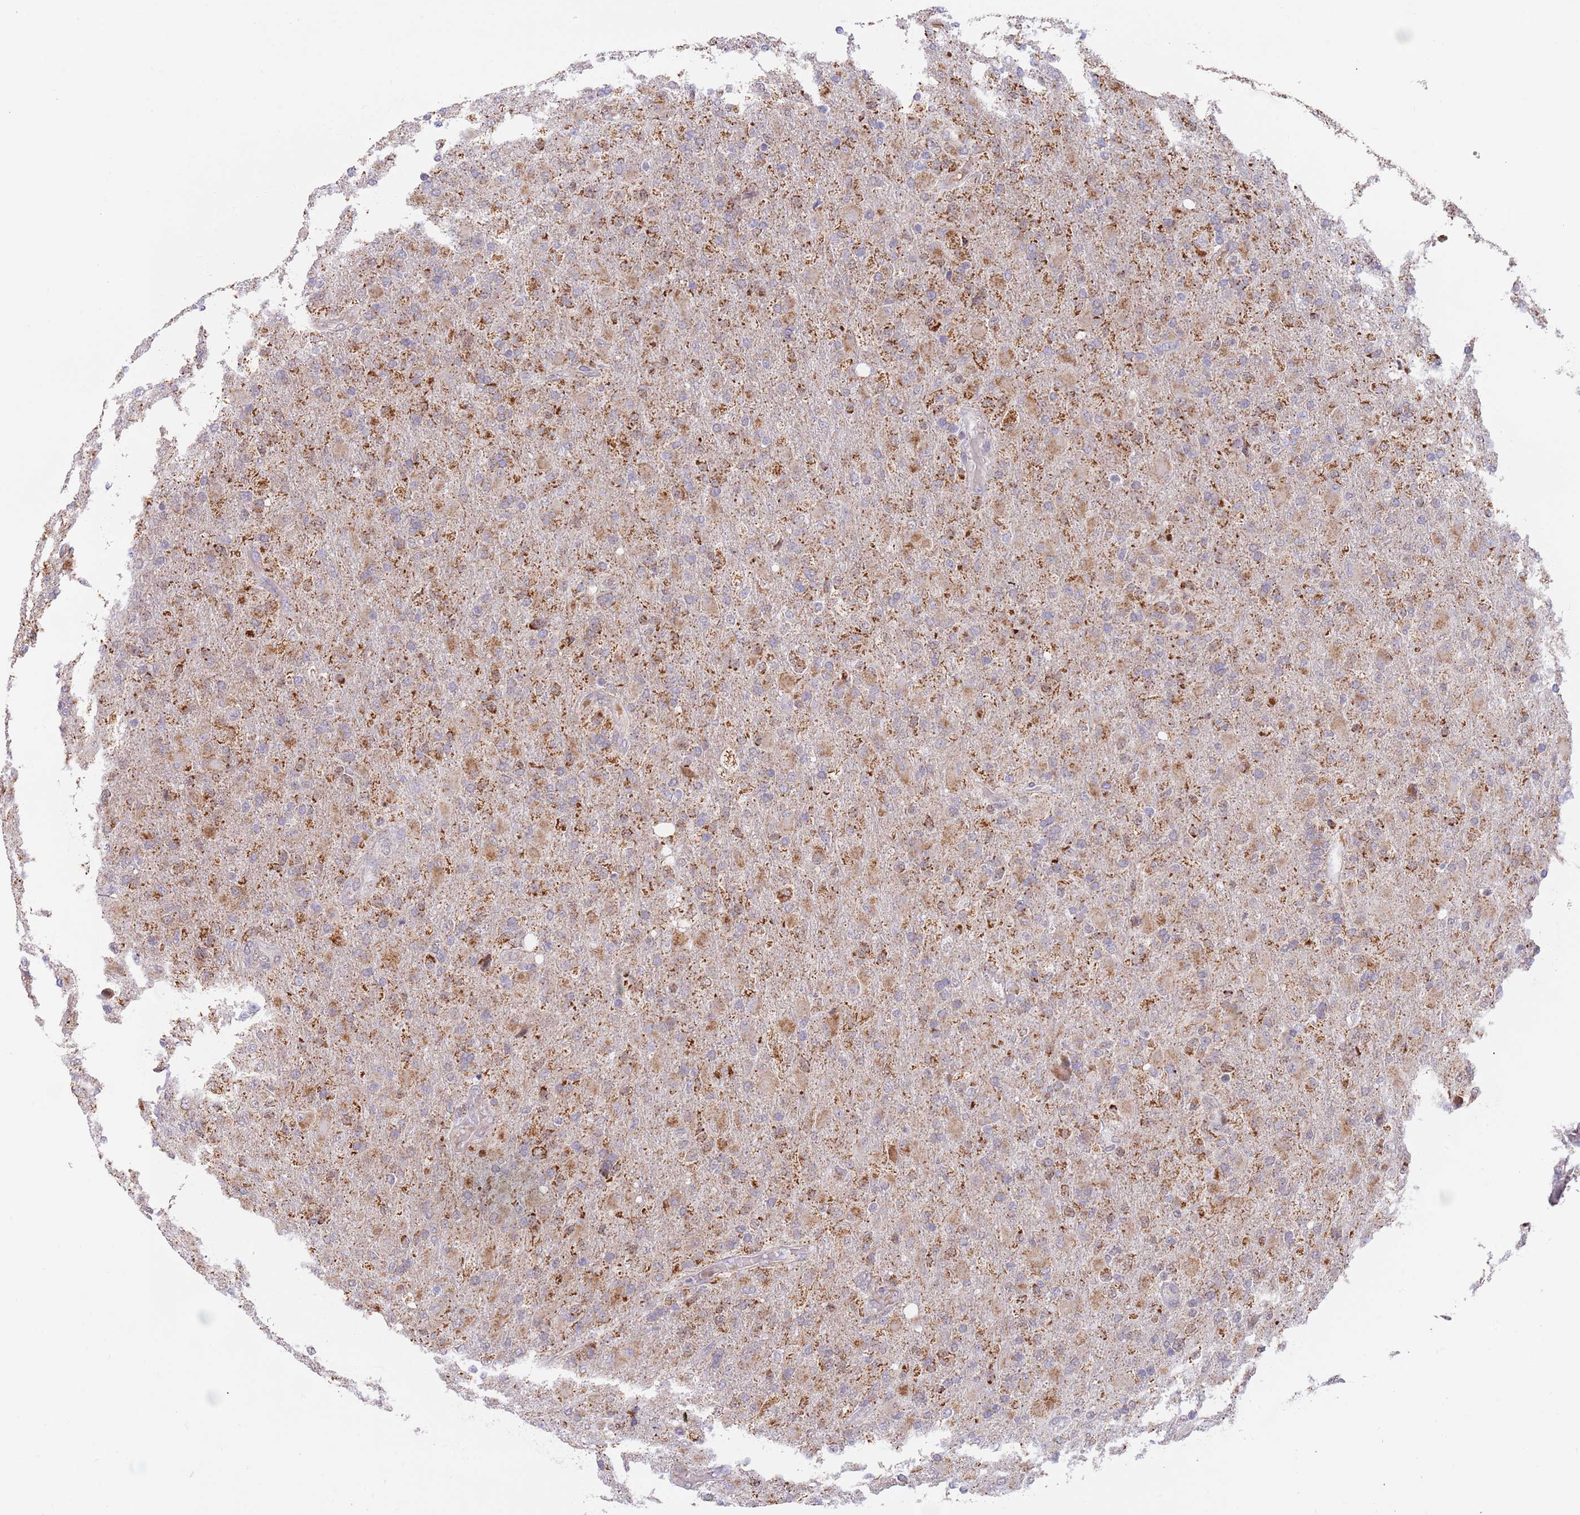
{"staining": {"intensity": "strong", "quantity": "25%-75%", "location": "cytoplasmic/membranous"}, "tissue": "glioma", "cell_type": "Tumor cells", "image_type": "cancer", "snomed": [{"axis": "morphology", "description": "Glioma, malignant, Low grade"}, {"axis": "topography", "description": "Brain"}], "caption": "Immunohistochemical staining of human low-grade glioma (malignant) exhibits high levels of strong cytoplasmic/membranous protein positivity in approximately 25%-75% of tumor cells. The staining was performed using DAB, with brown indicating positive protein expression. Nuclei are stained blue with hematoxylin.", "gene": "TIMM13", "patient": {"sex": "male", "age": 65}}